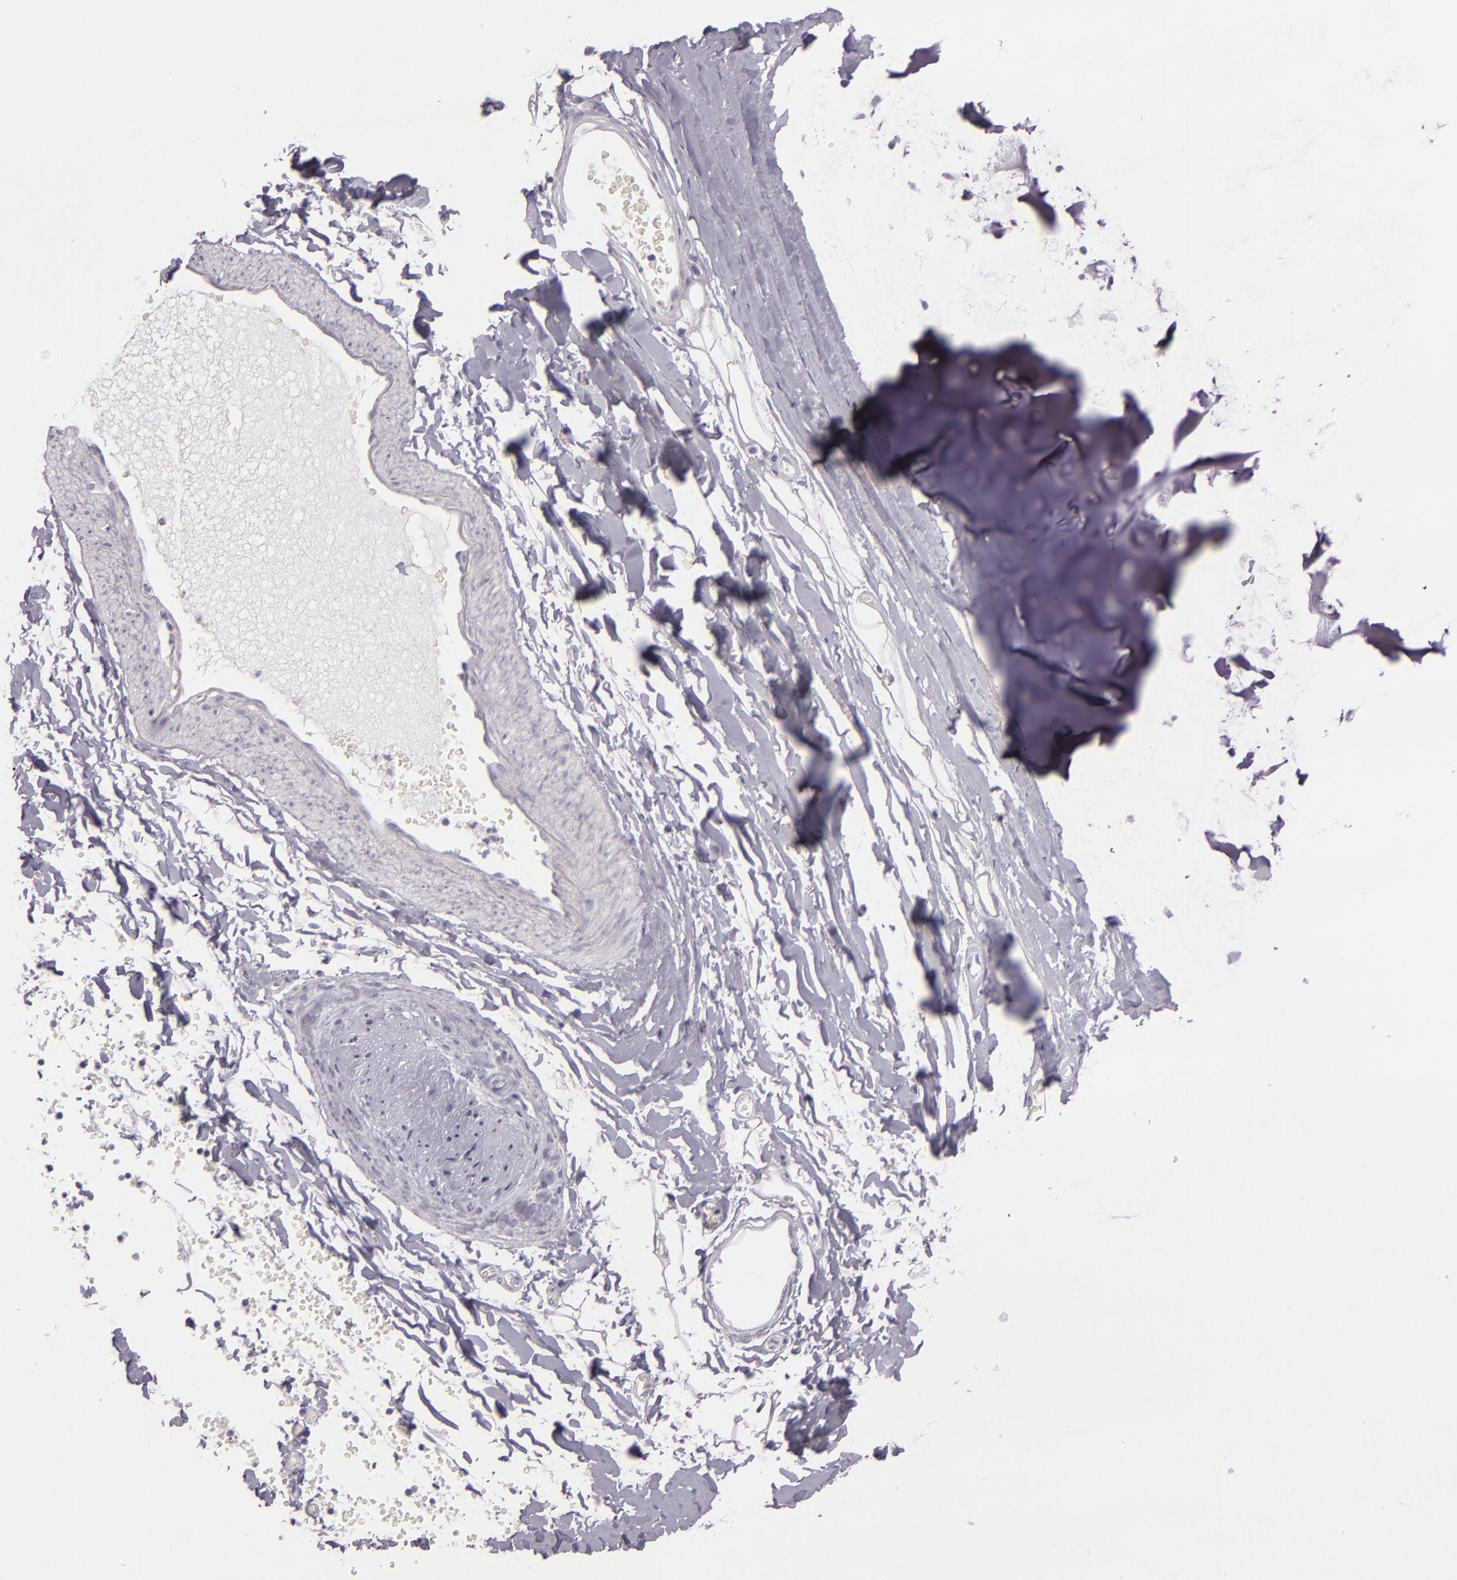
{"staining": {"intensity": "negative", "quantity": "none", "location": "none"}, "tissue": "adipose tissue", "cell_type": "Adipocytes", "image_type": "normal", "snomed": [{"axis": "morphology", "description": "Normal tissue, NOS"}, {"axis": "topography", "description": "Bronchus"}, {"axis": "topography", "description": "Lung"}], "caption": "A photomicrograph of human adipose tissue is negative for staining in adipocytes.", "gene": "MCM3", "patient": {"sex": "female", "age": 56}}